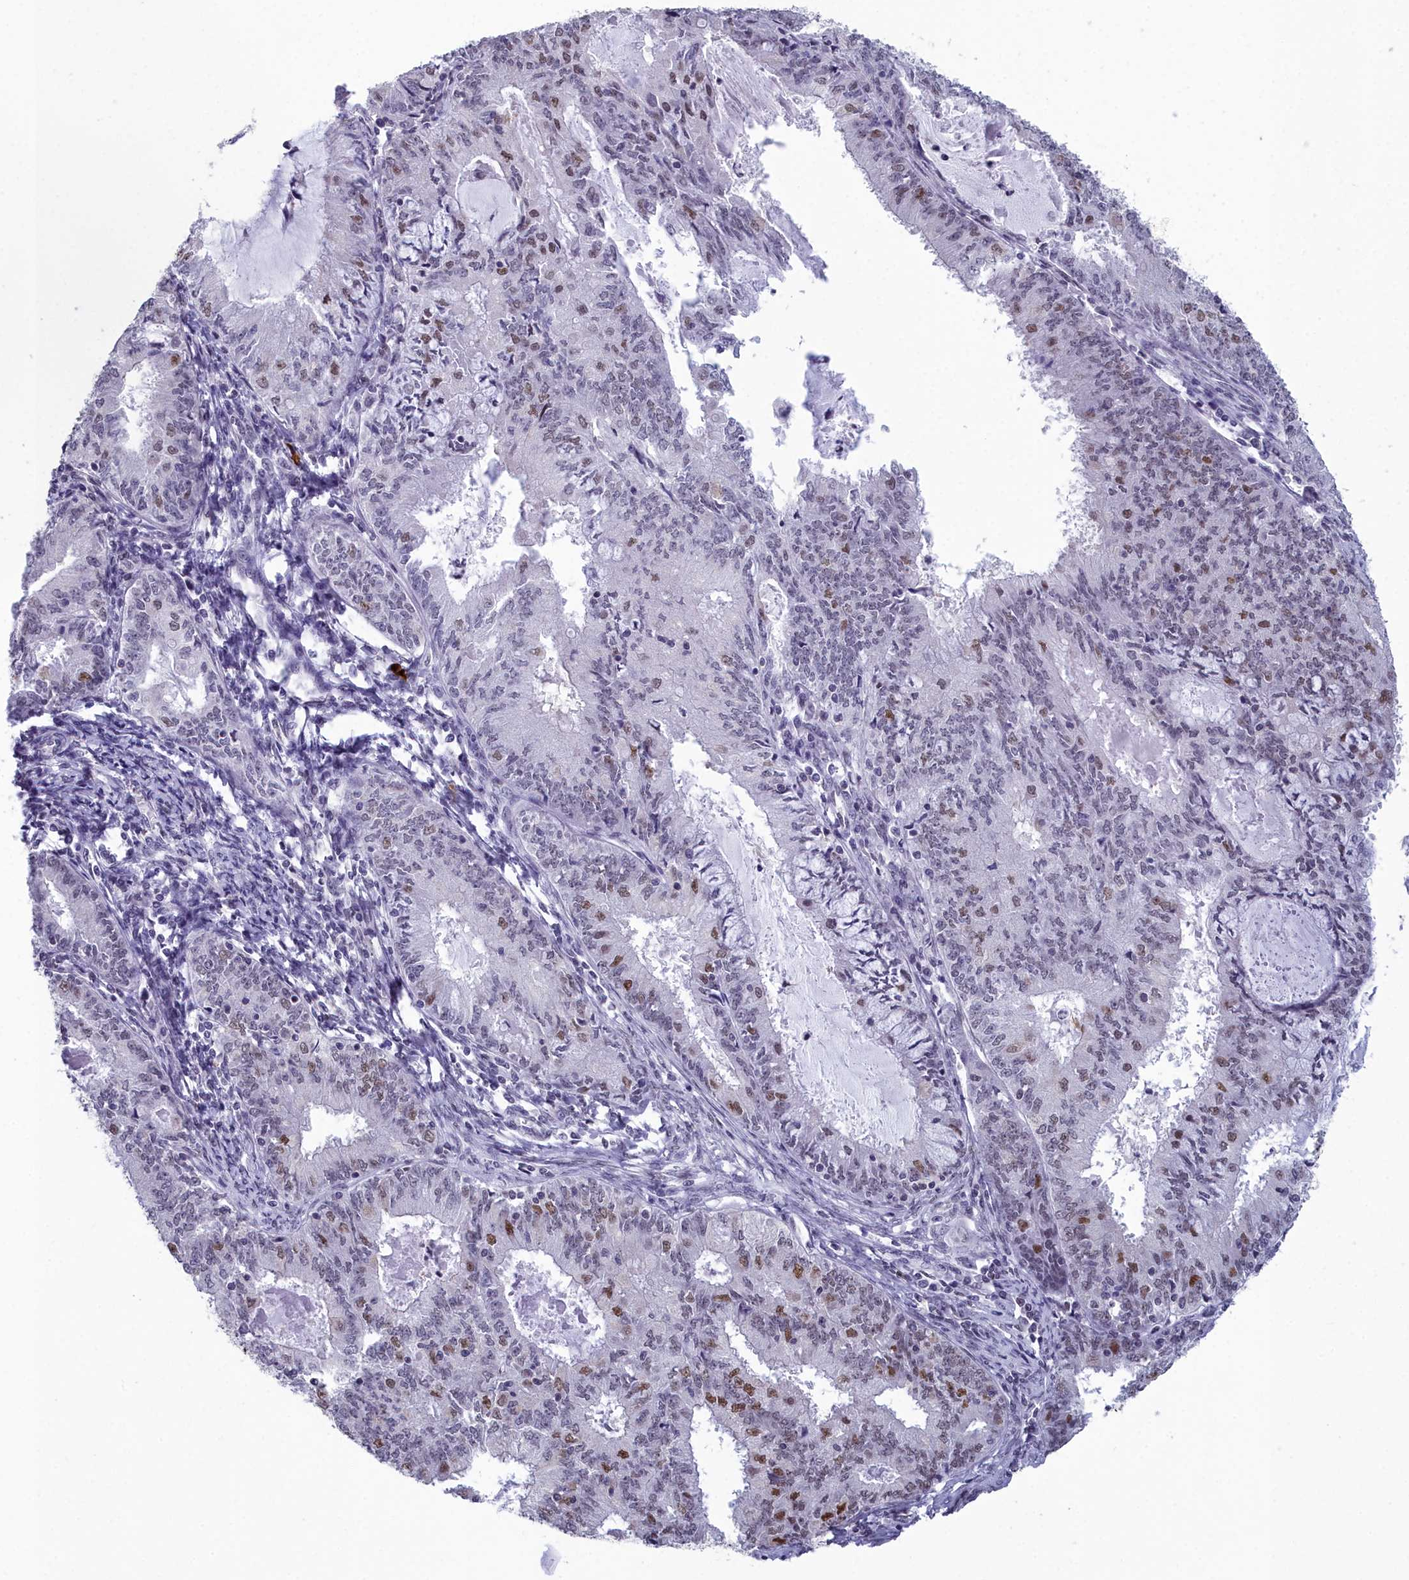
{"staining": {"intensity": "moderate", "quantity": "<25%", "location": "nuclear"}, "tissue": "endometrial cancer", "cell_type": "Tumor cells", "image_type": "cancer", "snomed": [{"axis": "morphology", "description": "Adenocarcinoma, NOS"}, {"axis": "topography", "description": "Endometrium"}], "caption": "DAB (3,3'-diaminobenzidine) immunohistochemical staining of endometrial adenocarcinoma reveals moderate nuclear protein expression in about <25% of tumor cells.", "gene": "CCDC97", "patient": {"sex": "female", "age": 57}}